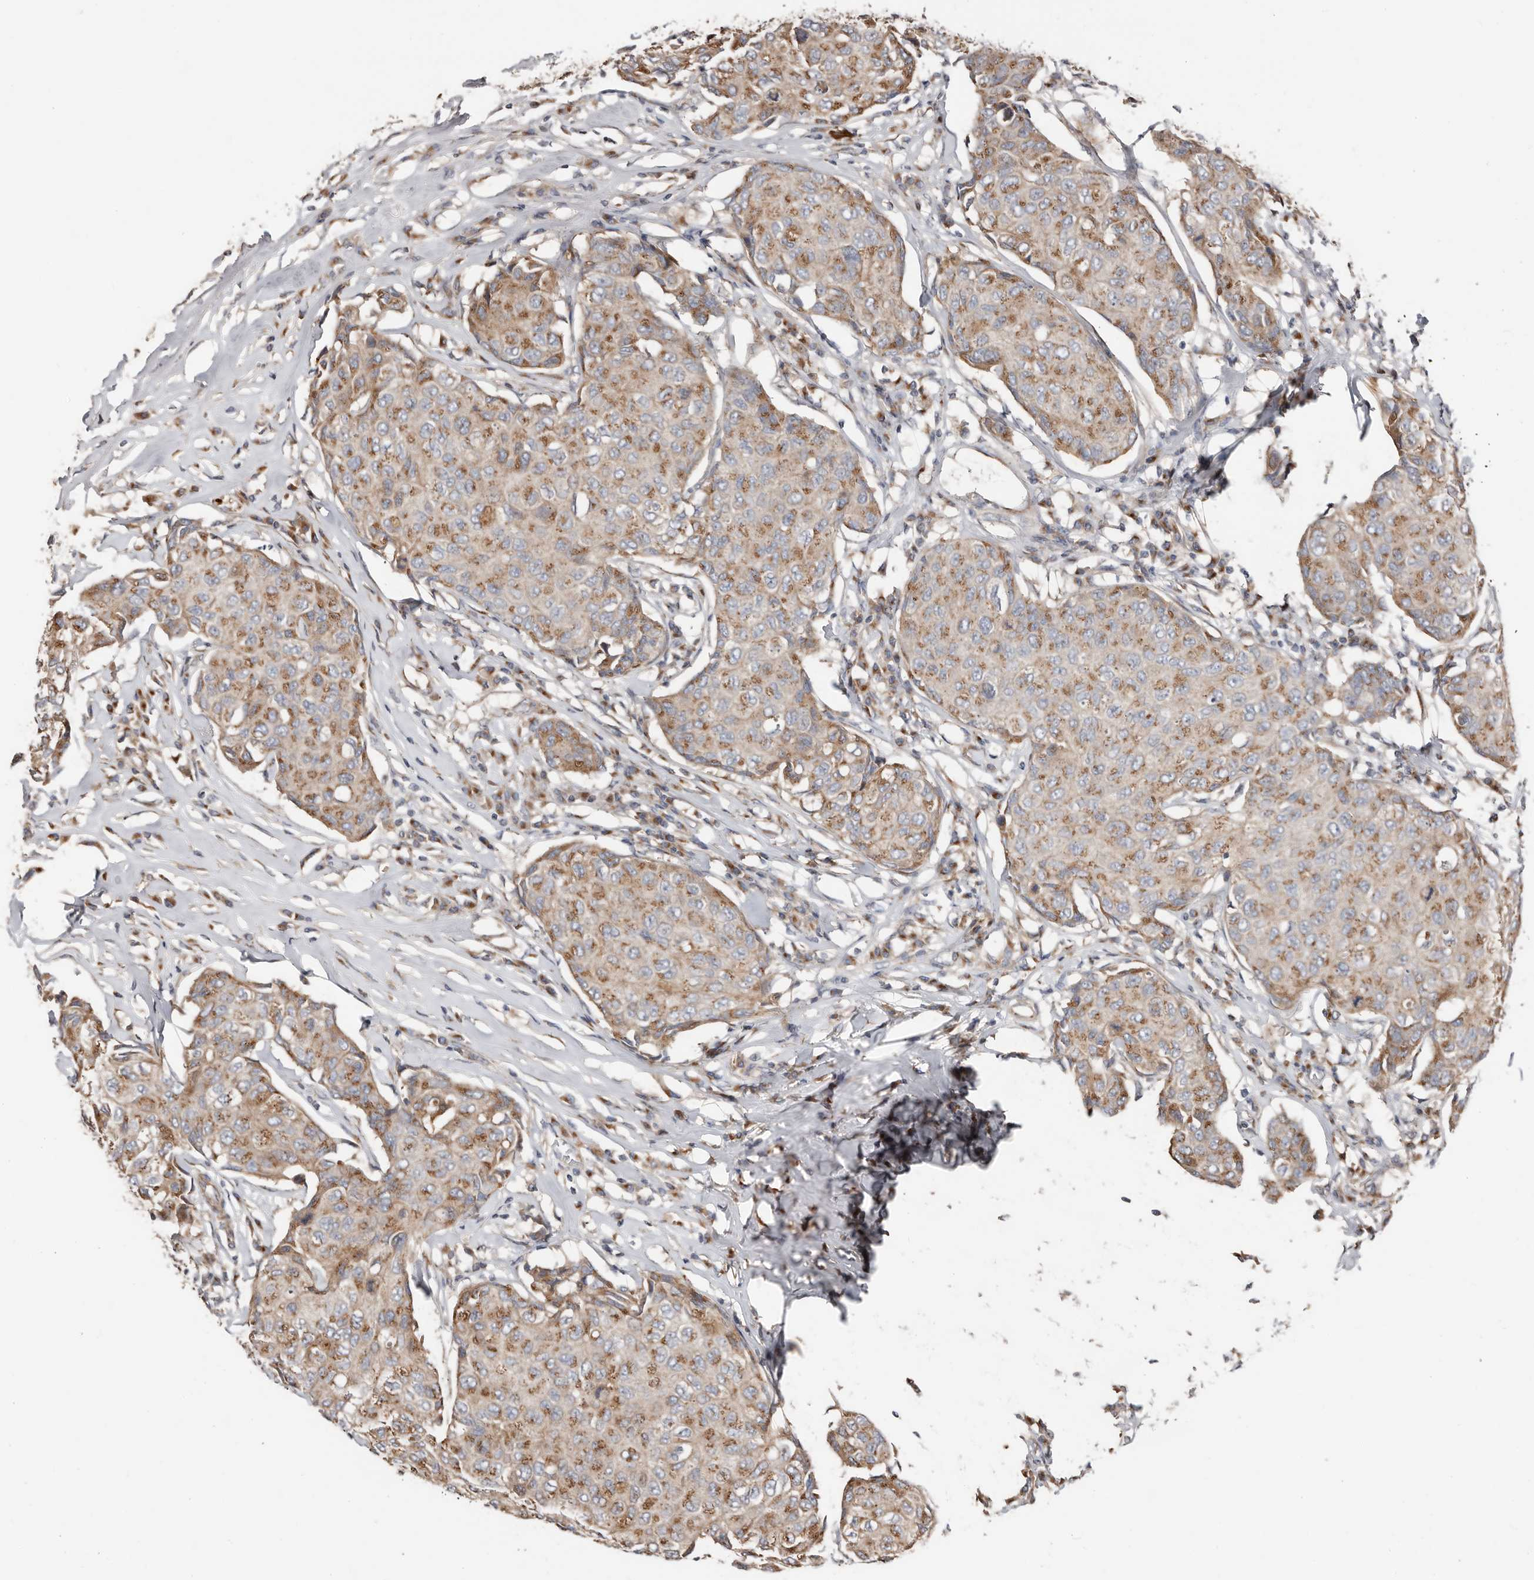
{"staining": {"intensity": "moderate", "quantity": ">75%", "location": "cytoplasmic/membranous"}, "tissue": "breast cancer", "cell_type": "Tumor cells", "image_type": "cancer", "snomed": [{"axis": "morphology", "description": "Duct carcinoma"}, {"axis": "topography", "description": "Breast"}], "caption": "A brown stain shows moderate cytoplasmic/membranous expression of a protein in human breast cancer (invasive ductal carcinoma) tumor cells.", "gene": "COG1", "patient": {"sex": "female", "age": 80}}